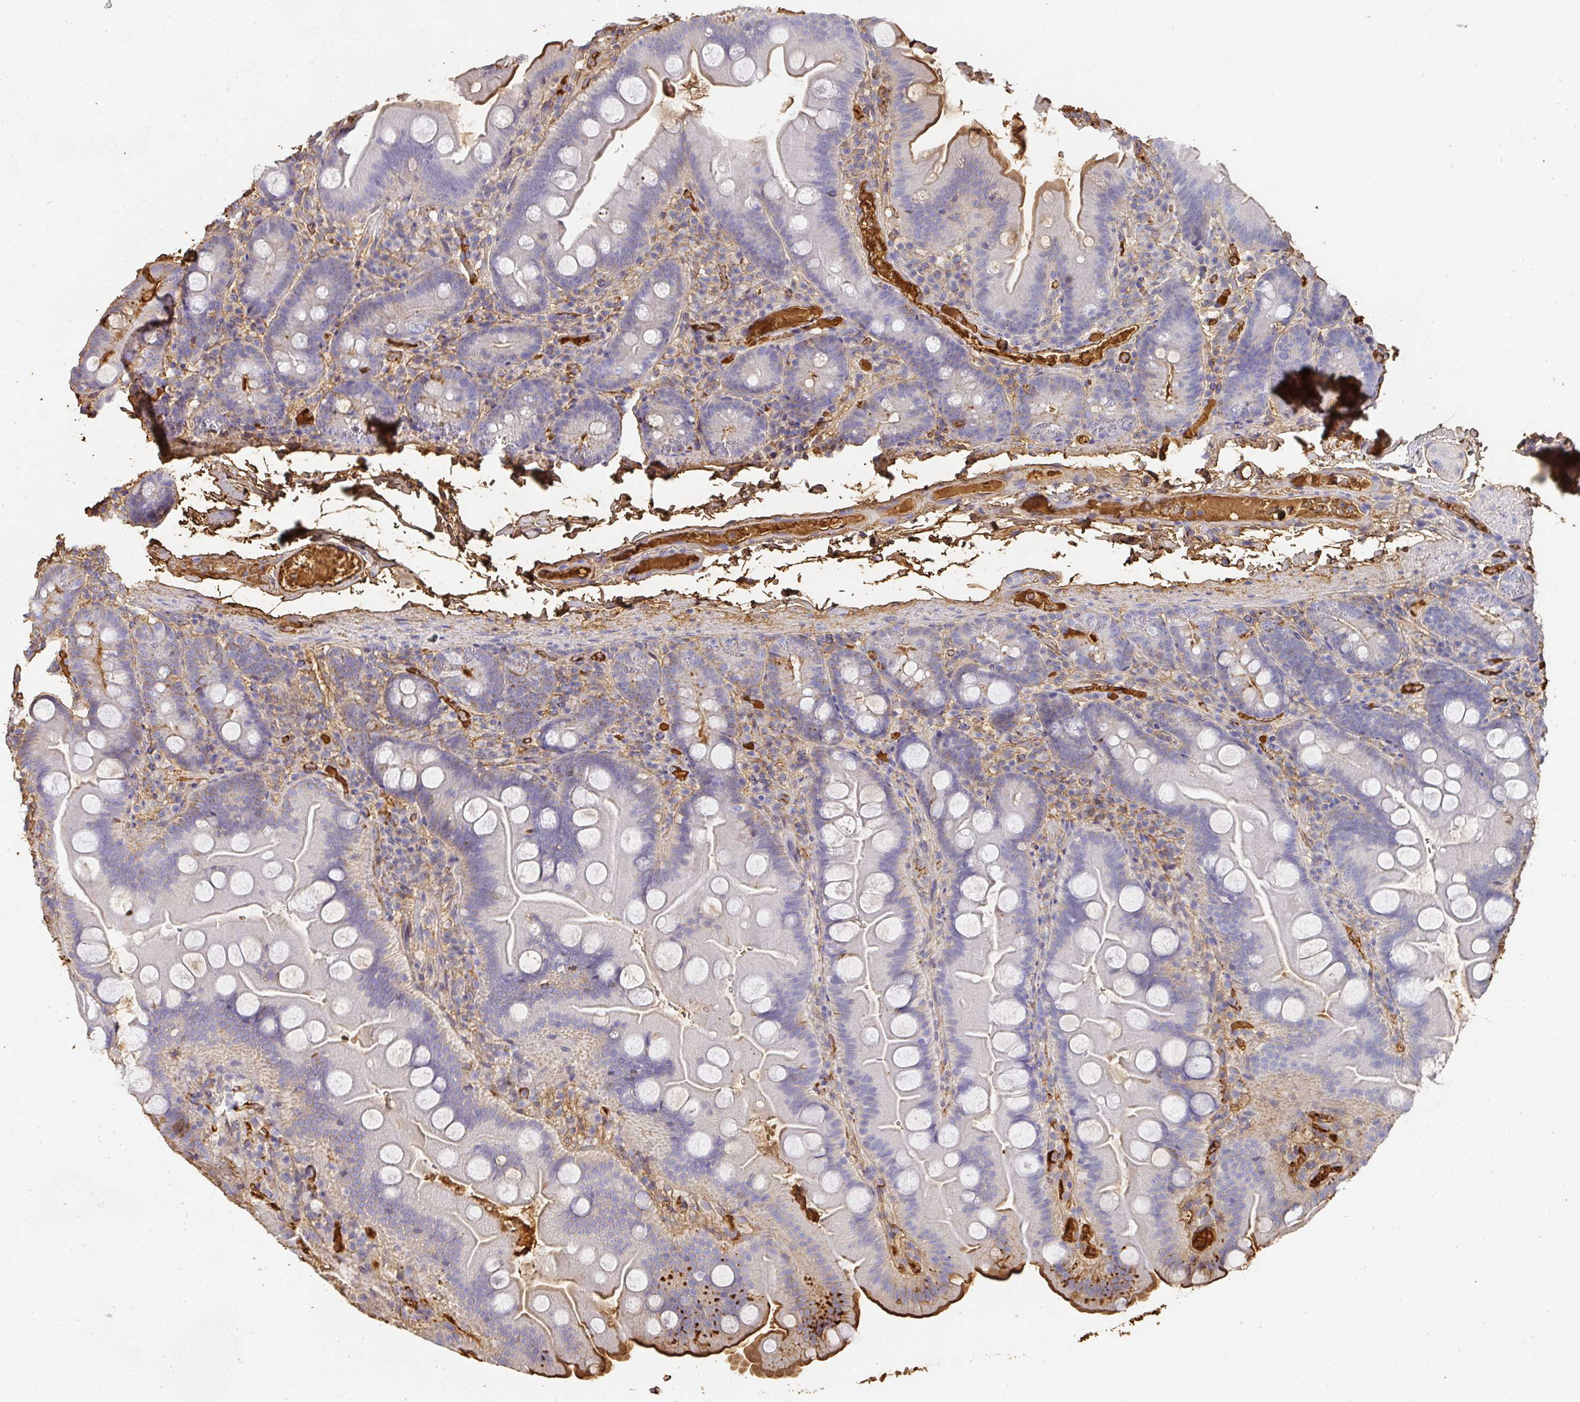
{"staining": {"intensity": "strong", "quantity": "<25%", "location": "cytoplasmic/membranous"}, "tissue": "small intestine", "cell_type": "Glandular cells", "image_type": "normal", "snomed": [{"axis": "morphology", "description": "Normal tissue, NOS"}, {"axis": "topography", "description": "Small intestine"}], "caption": "Immunohistochemical staining of benign small intestine shows <25% levels of strong cytoplasmic/membranous protein expression in about <25% of glandular cells.", "gene": "ALB", "patient": {"sex": "female", "age": 68}}